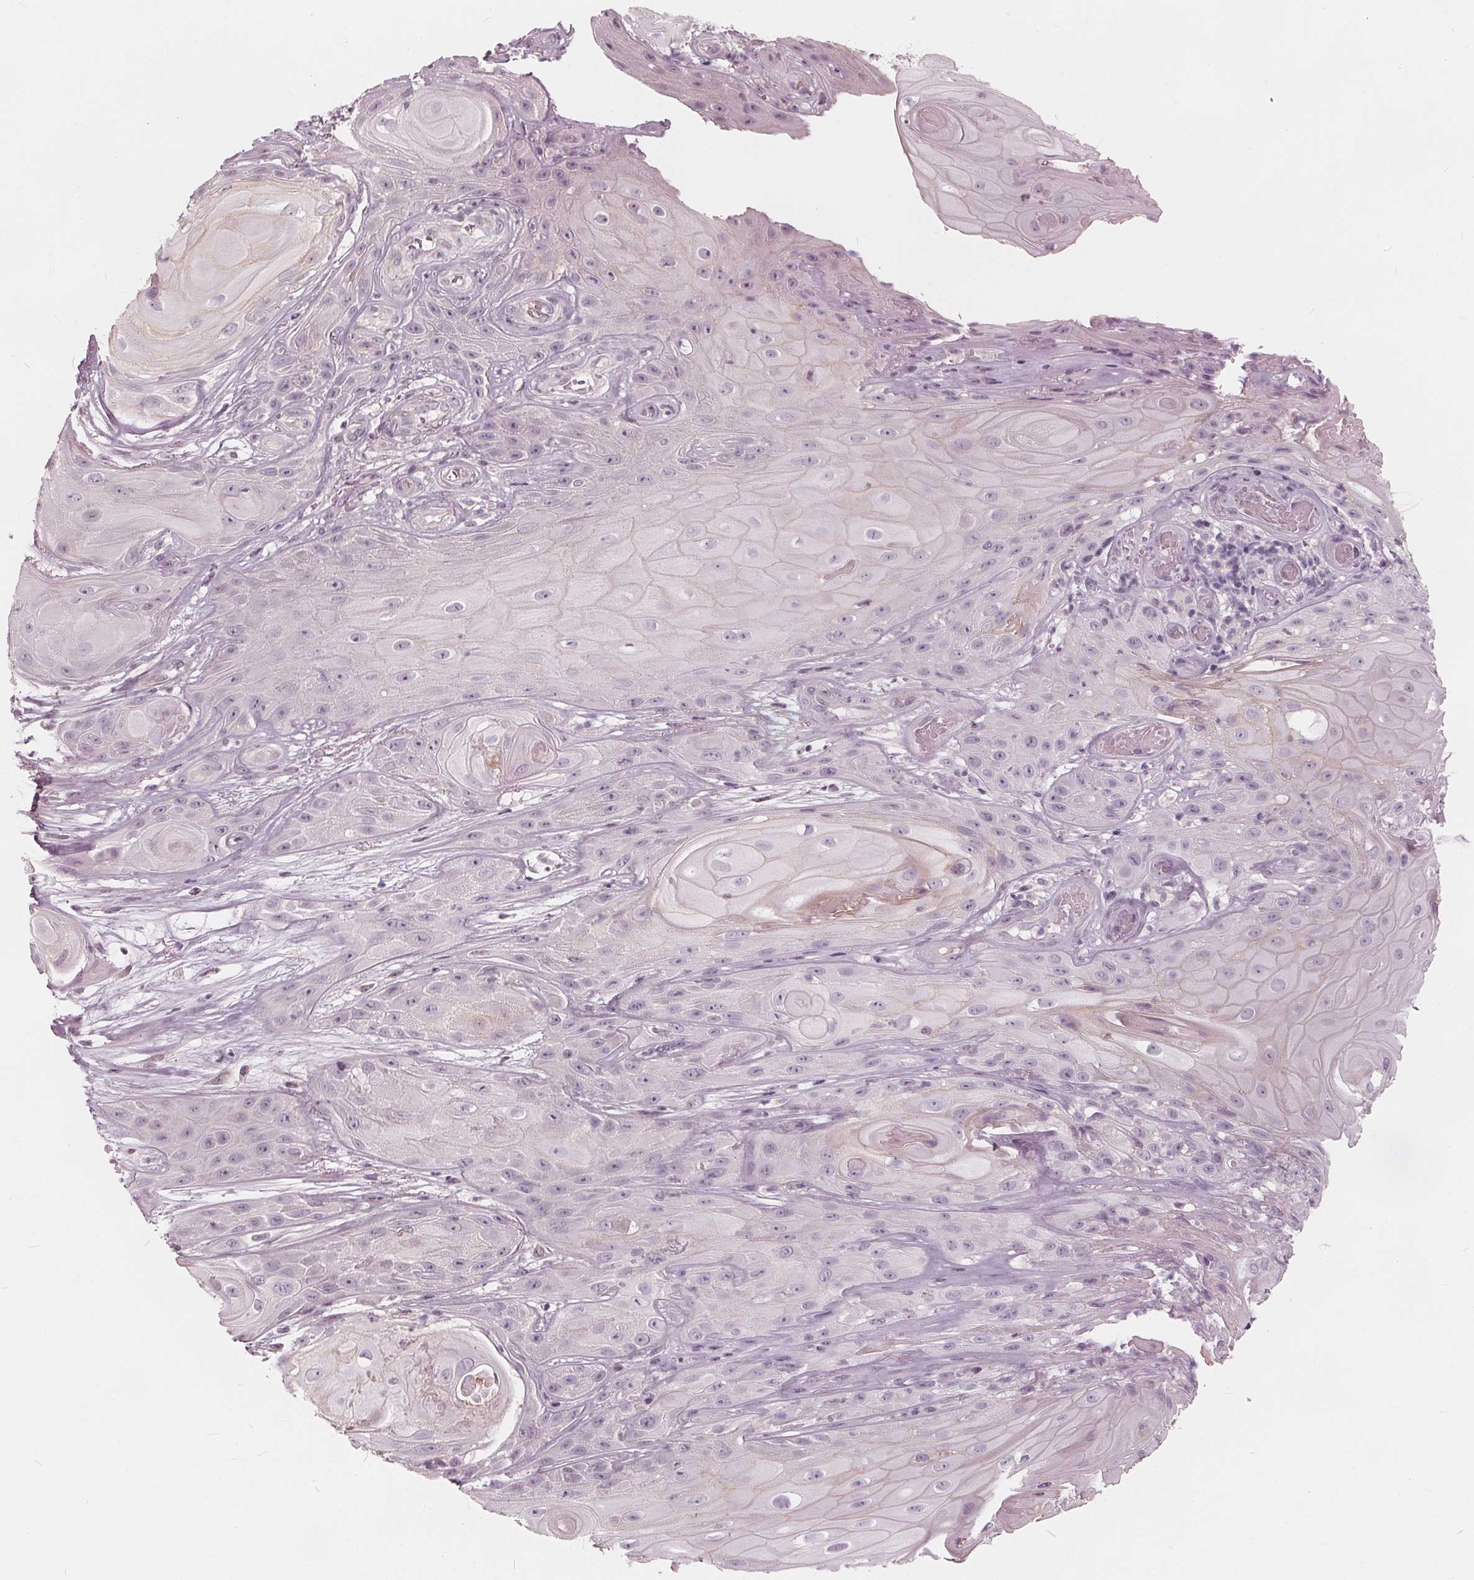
{"staining": {"intensity": "negative", "quantity": "none", "location": "none"}, "tissue": "skin cancer", "cell_type": "Tumor cells", "image_type": "cancer", "snomed": [{"axis": "morphology", "description": "Squamous cell carcinoma, NOS"}, {"axis": "topography", "description": "Skin"}], "caption": "Tumor cells are negative for protein expression in human skin squamous cell carcinoma.", "gene": "SAT2", "patient": {"sex": "male", "age": 62}}